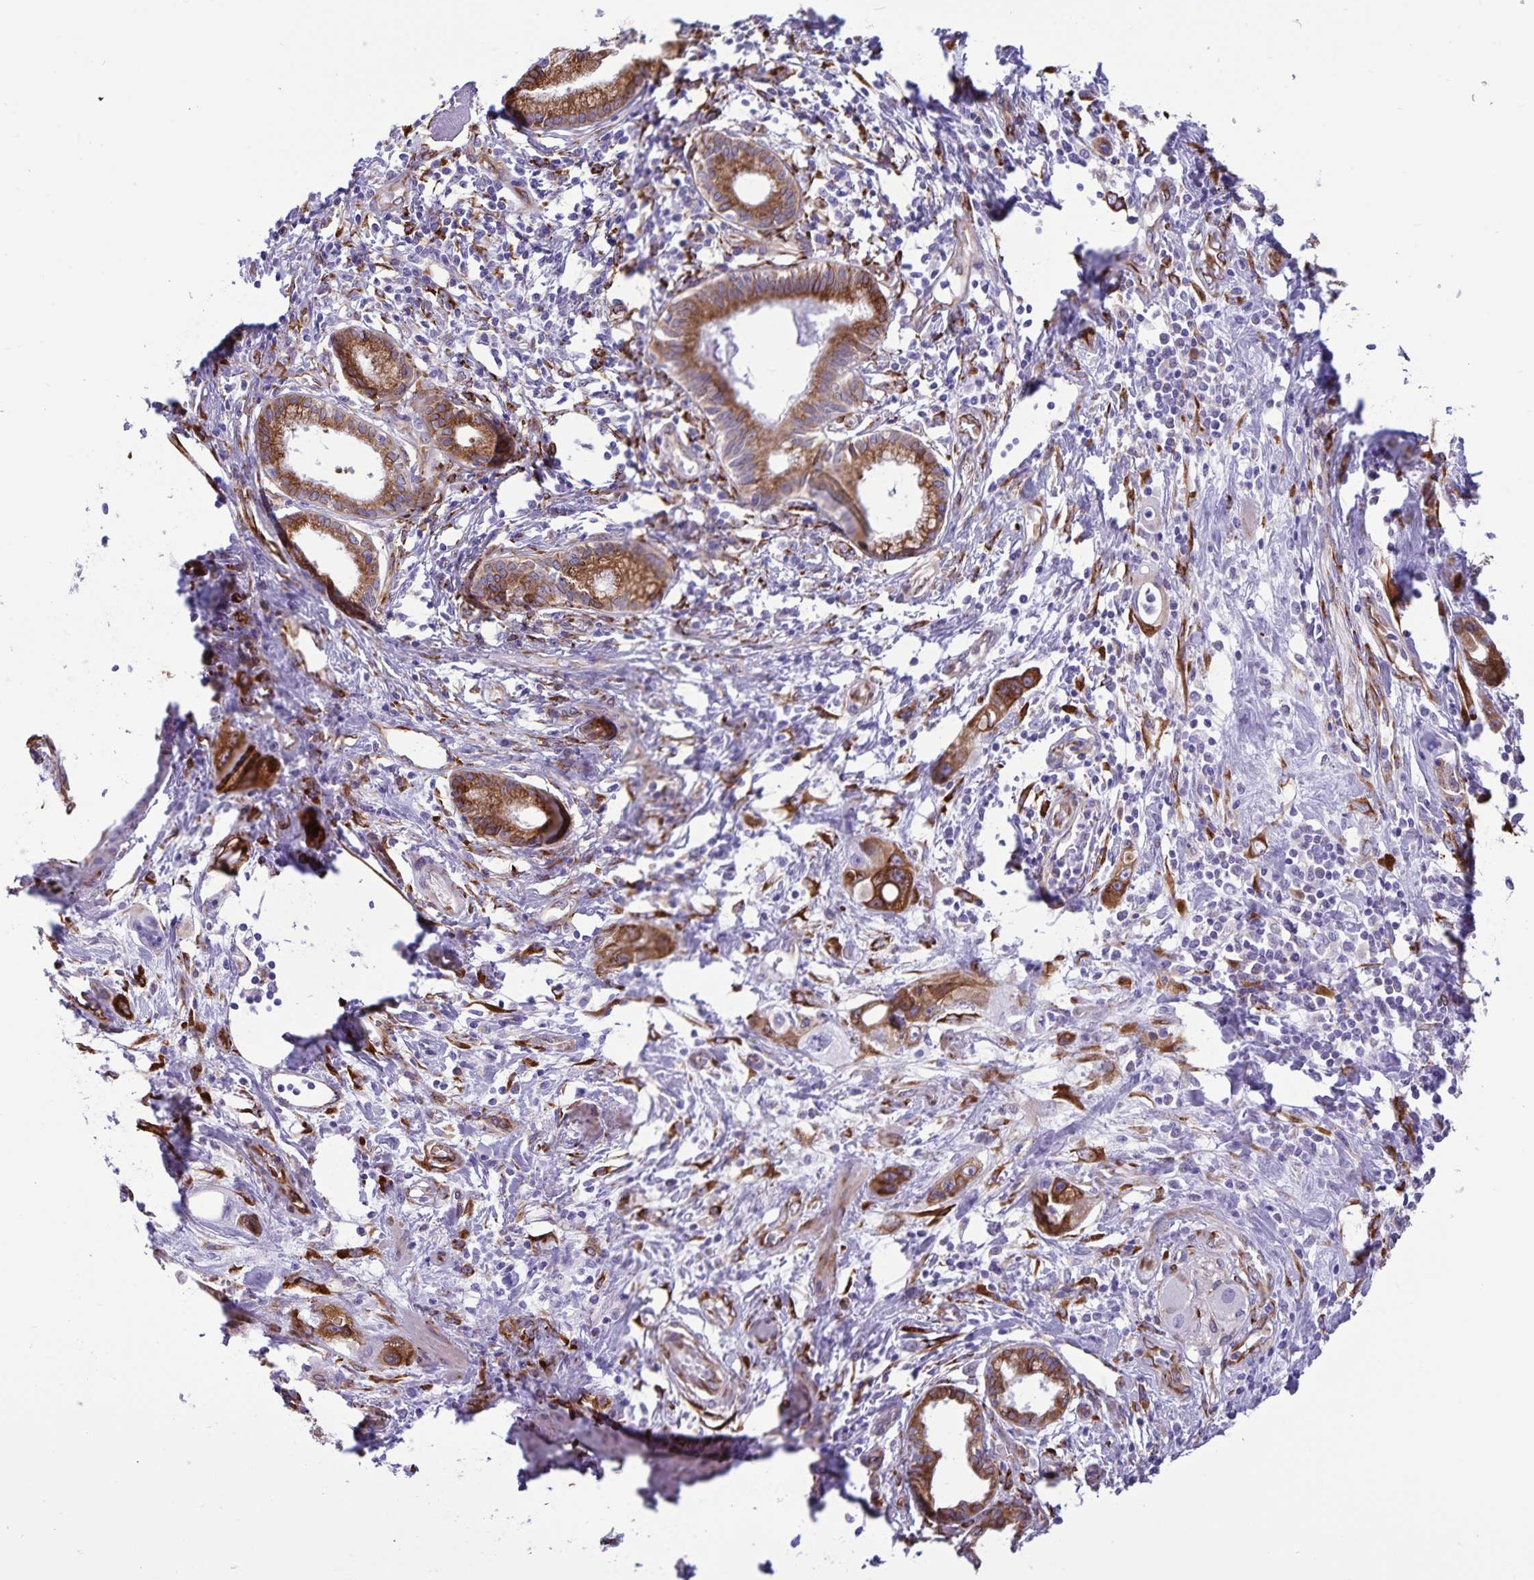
{"staining": {"intensity": "strong", "quantity": ">75%", "location": "cytoplasmic/membranous"}, "tissue": "pancreatic cancer", "cell_type": "Tumor cells", "image_type": "cancer", "snomed": [{"axis": "morphology", "description": "Adenocarcinoma, NOS"}, {"axis": "topography", "description": "Pancreas"}], "caption": "Adenocarcinoma (pancreatic) stained with a protein marker exhibits strong staining in tumor cells.", "gene": "RCN1", "patient": {"sex": "female", "age": 66}}